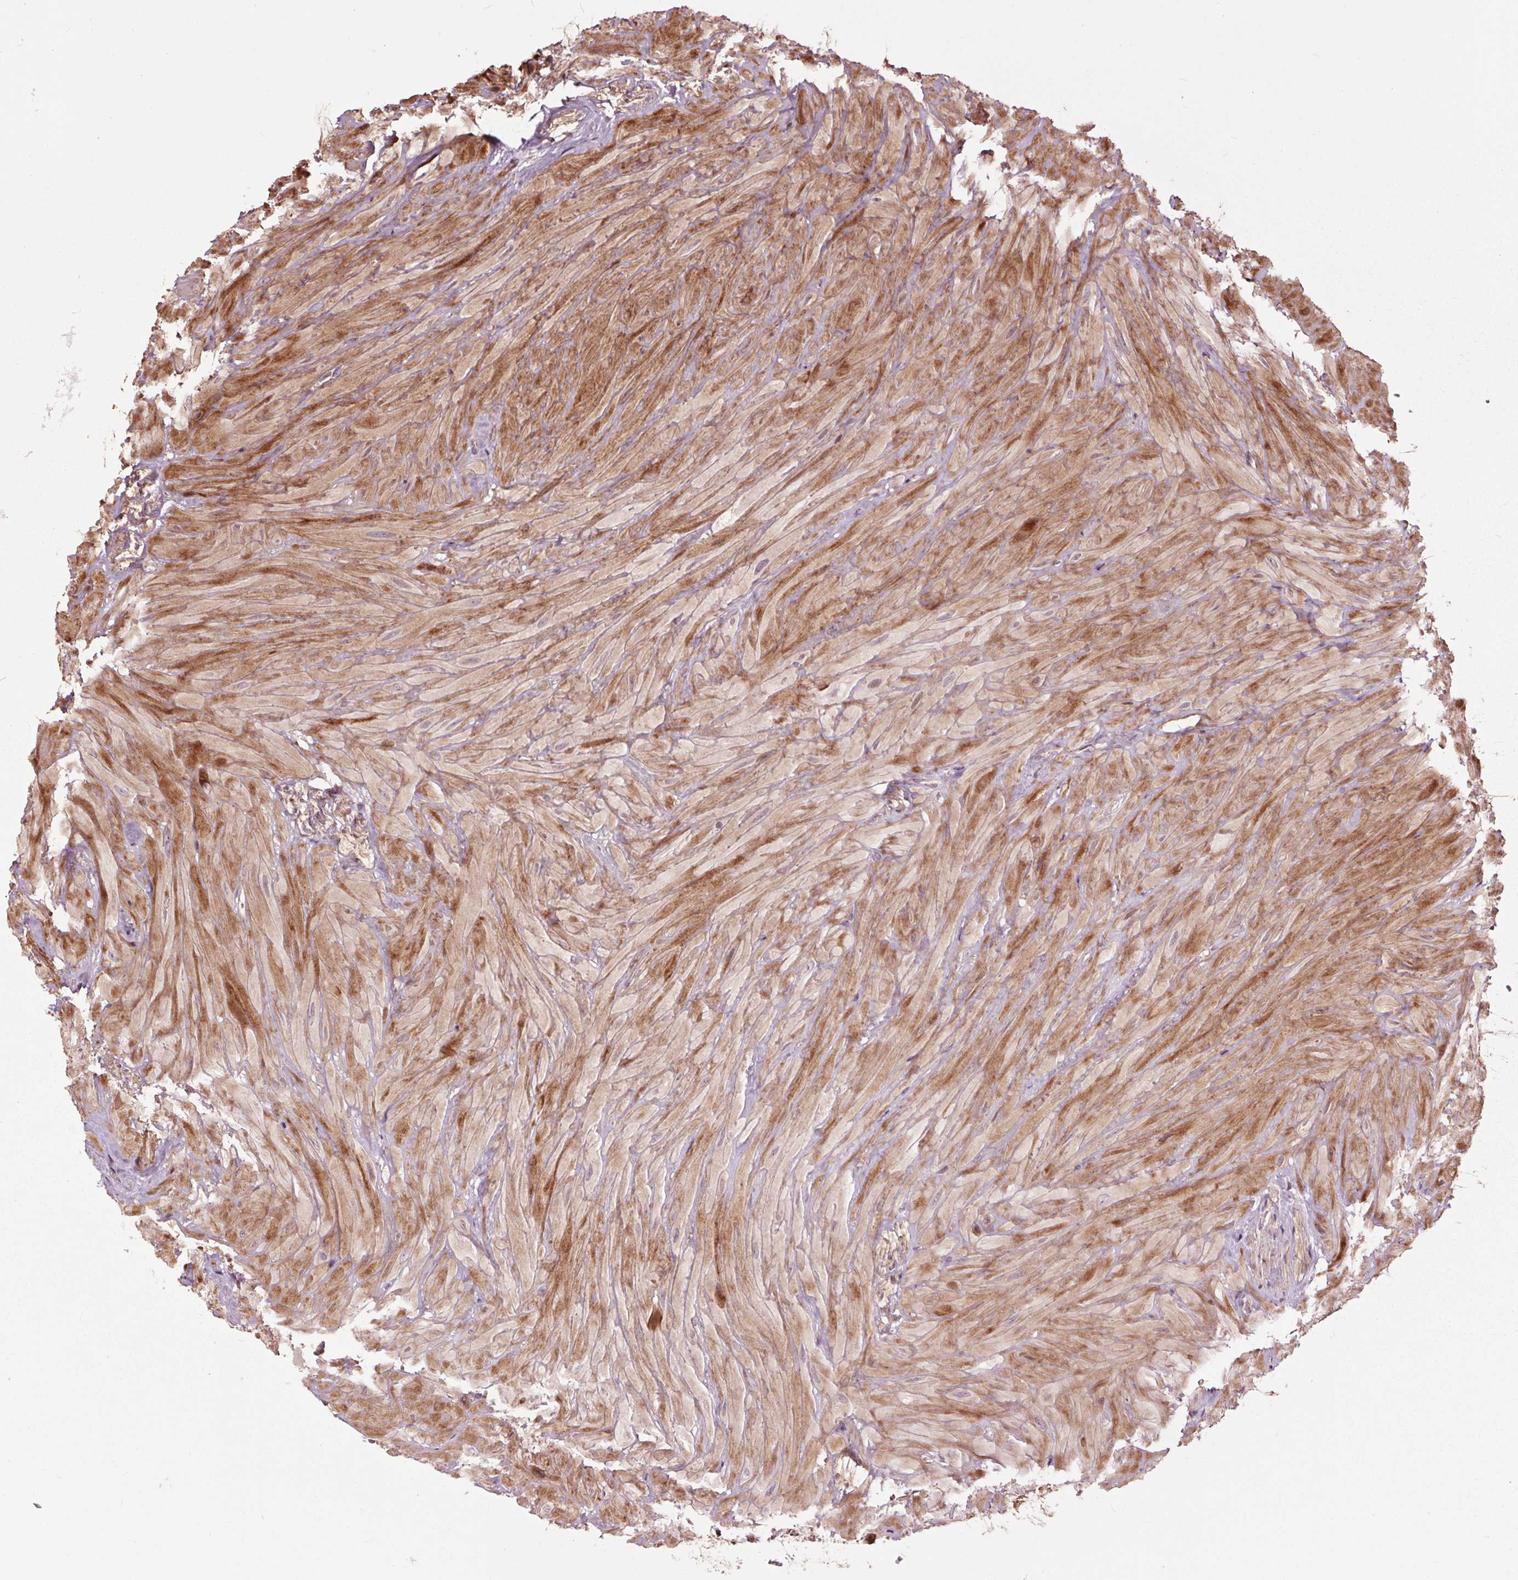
{"staining": {"intensity": "moderate", "quantity": ">75%", "location": "cytoplasmic/membranous"}, "tissue": "seminal vesicle", "cell_type": "Glandular cells", "image_type": "normal", "snomed": [{"axis": "morphology", "description": "Normal tissue, NOS"}, {"axis": "topography", "description": "Seminal veicle"}], "caption": "Glandular cells exhibit medium levels of moderate cytoplasmic/membranous expression in approximately >75% of cells in unremarkable seminal vesicle.", "gene": "CEP95", "patient": {"sex": "male", "age": 57}}